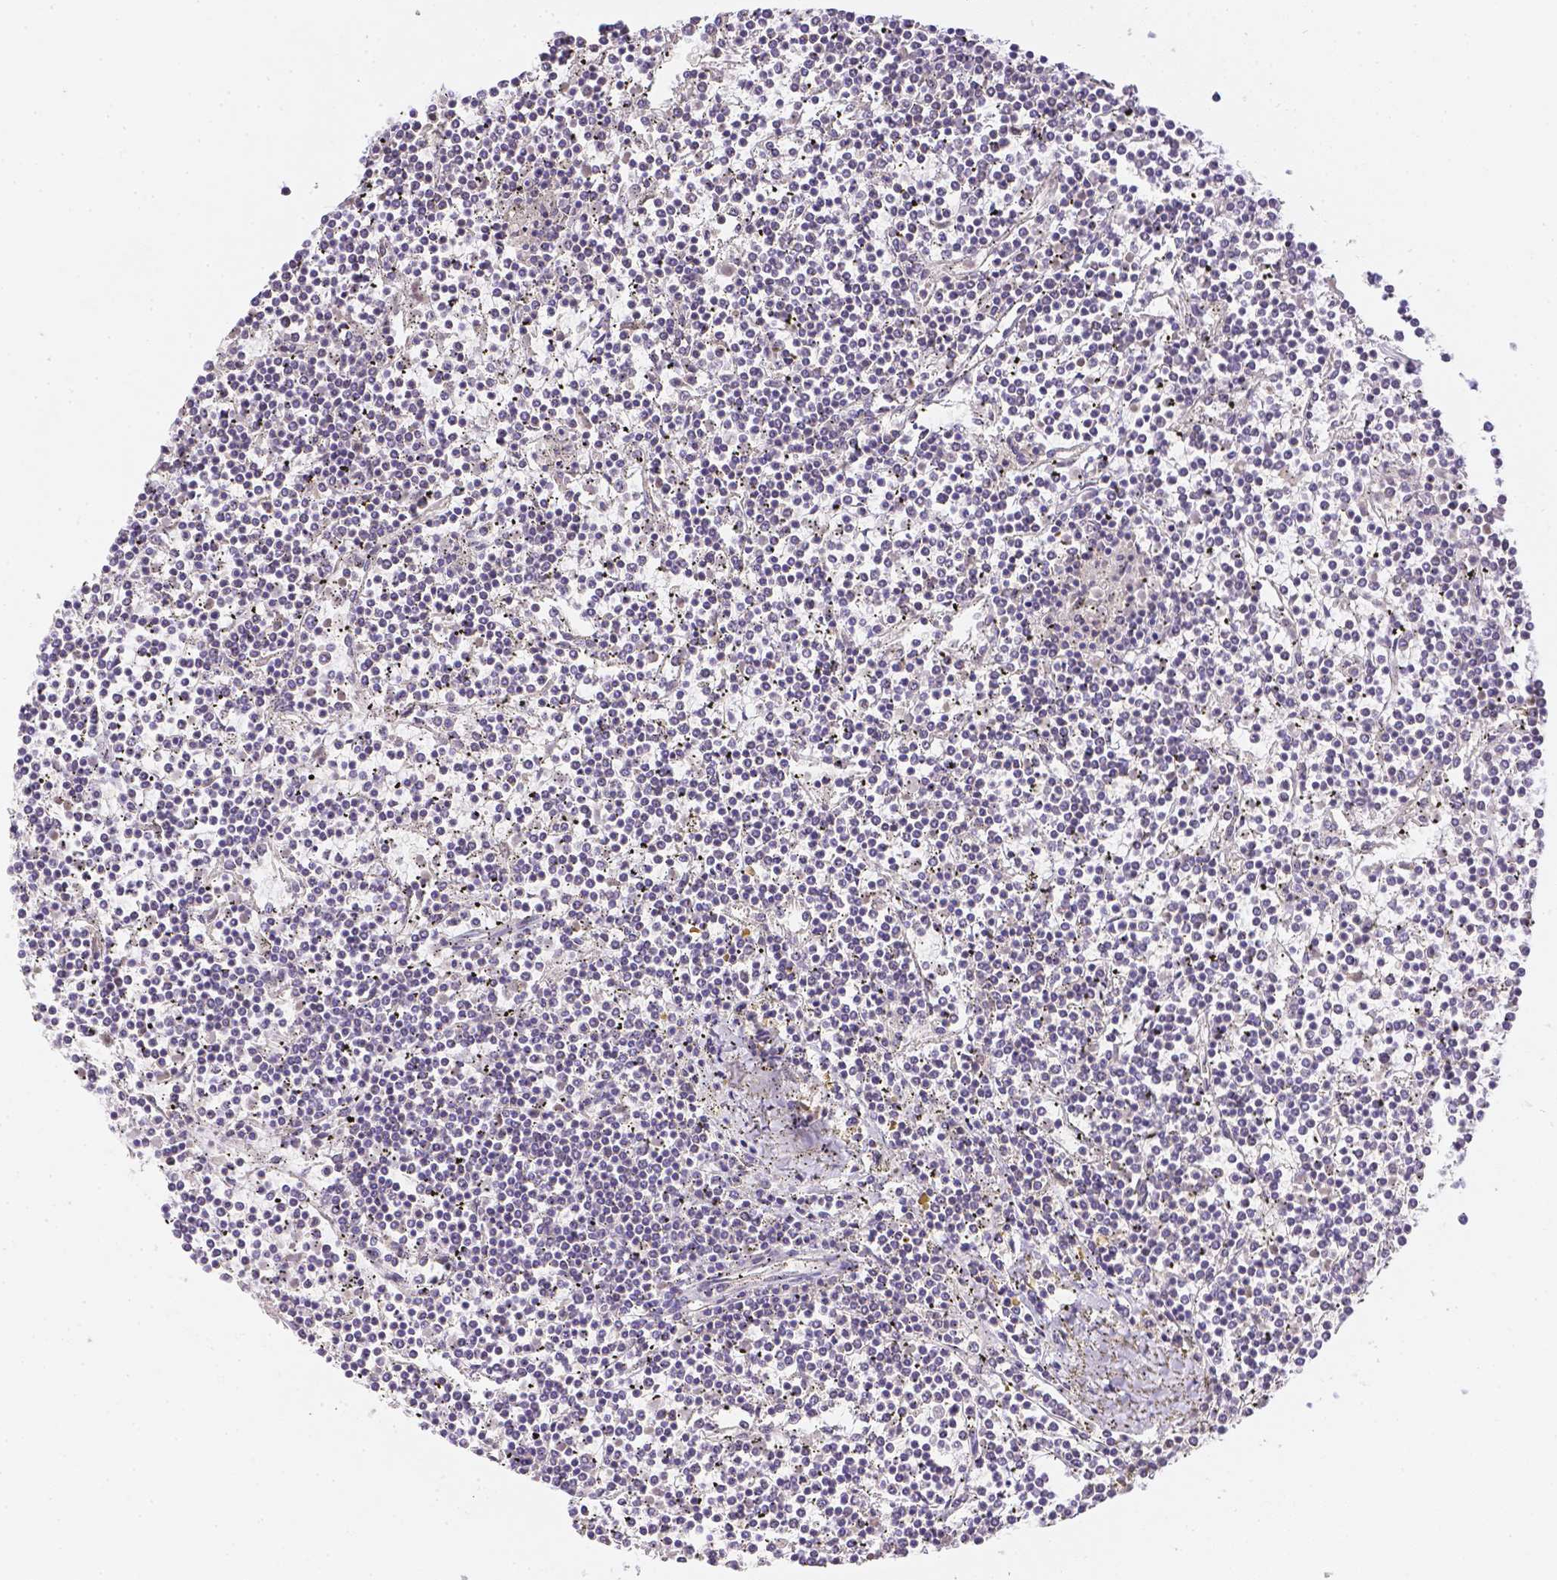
{"staining": {"intensity": "negative", "quantity": "none", "location": "none"}, "tissue": "lymphoma", "cell_type": "Tumor cells", "image_type": "cancer", "snomed": [{"axis": "morphology", "description": "Malignant lymphoma, non-Hodgkin's type, Low grade"}, {"axis": "topography", "description": "Spleen"}], "caption": "Immunohistochemistry histopathology image of human lymphoma stained for a protein (brown), which reveals no positivity in tumor cells. The staining is performed using DAB brown chromogen with nuclei counter-stained in using hematoxylin.", "gene": "ZNF280B", "patient": {"sex": "female", "age": 19}}